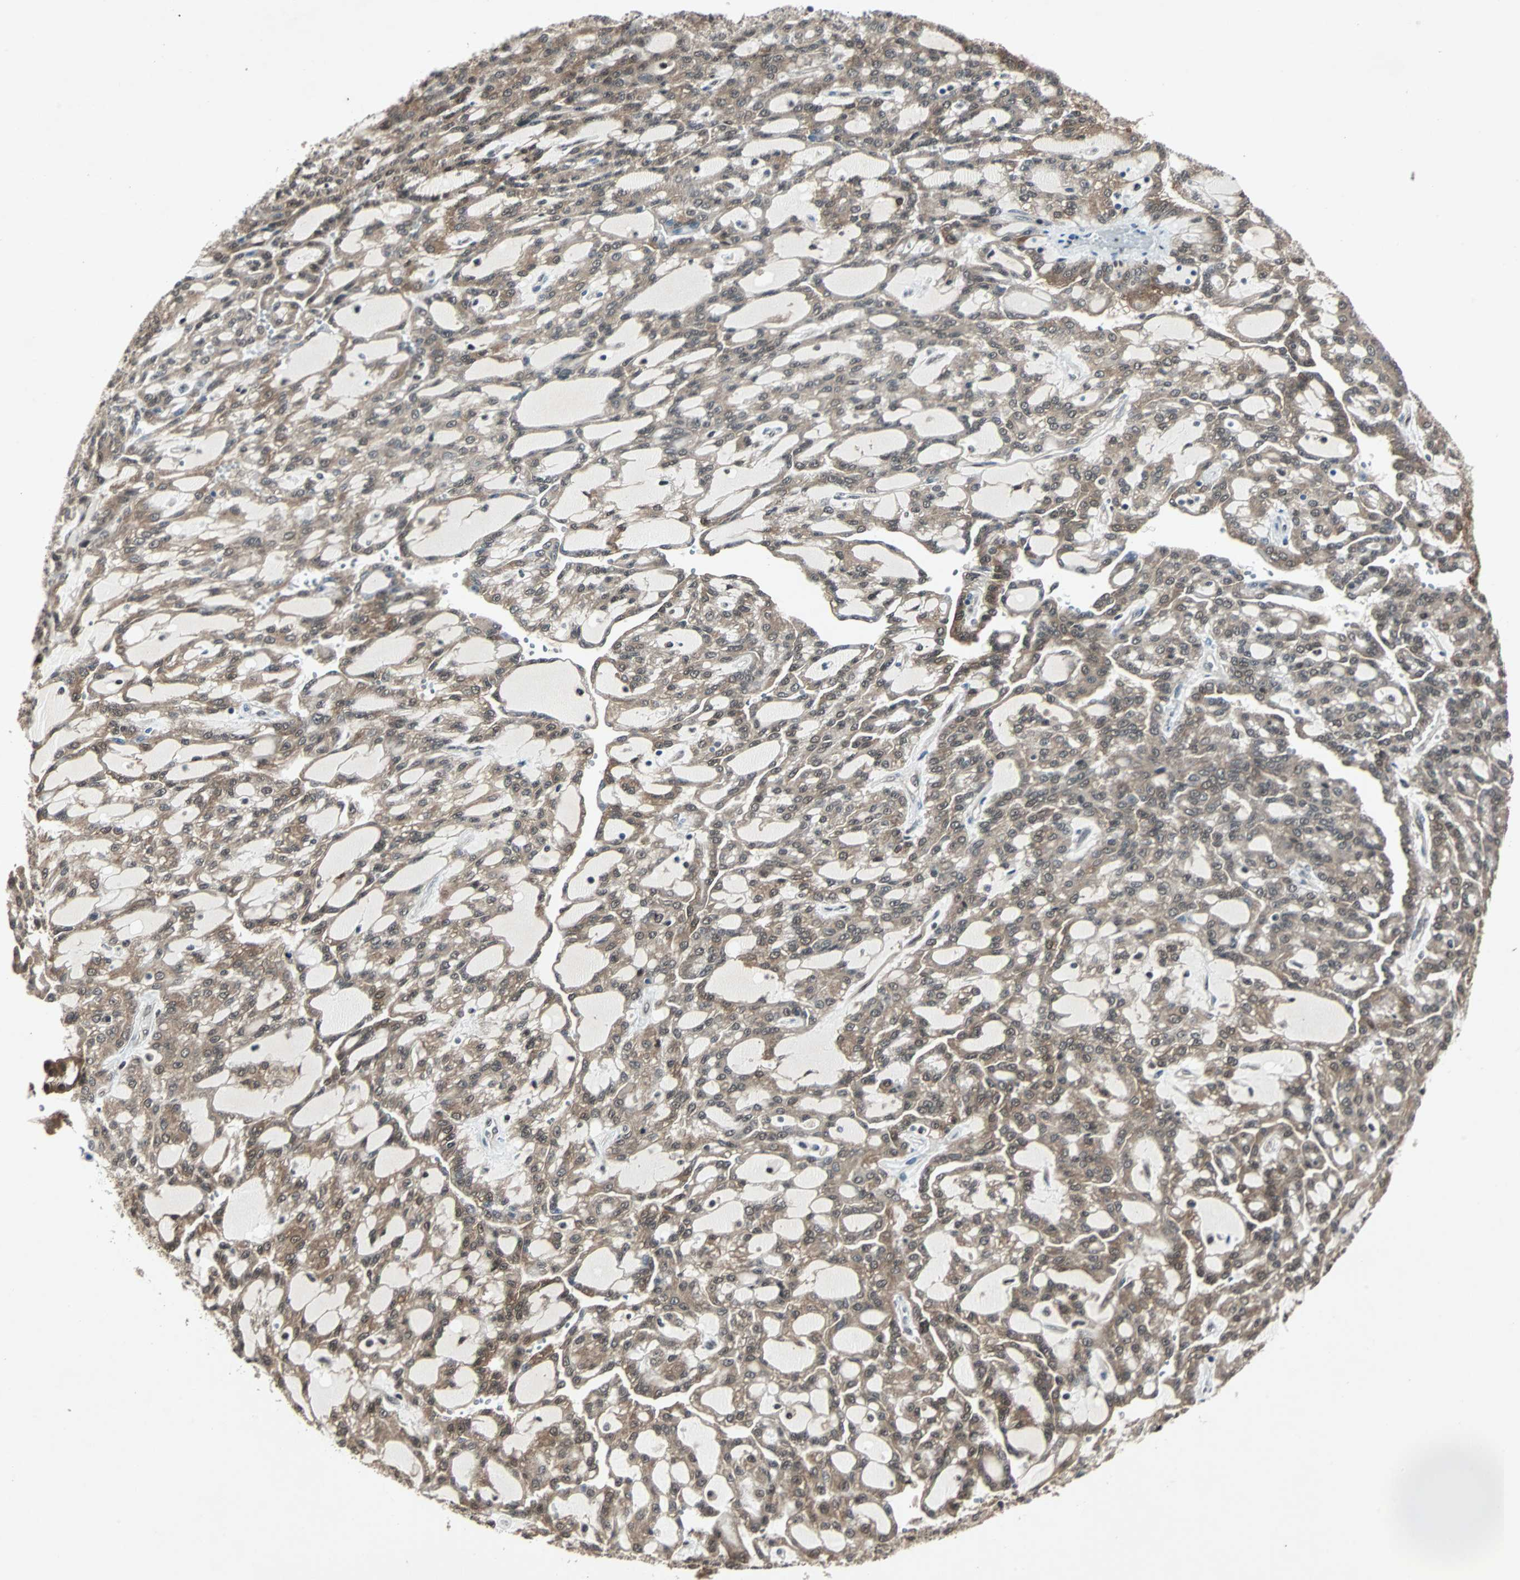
{"staining": {"intensity": "moderate", "quantity": ">75%", "location": "cytoplasmic/membranous"}, "tissue": "renal cancer", "cell_type": "Tumor cells", "image_type": "cancer", "snomed": [{"axis": "morphology", "description": "Adenocarcinoma, NOS"}, {"axis": "topography", "description": "Kidney"}], "caption": "IHC of human renal cancer (adenocarcinoma) demonstrates medium levels of moderate cytoplasmic/membranous expression in about >75% of tumor cells.", "gene": "ACLY", "patient": {"sex": "male", "age": 63}}